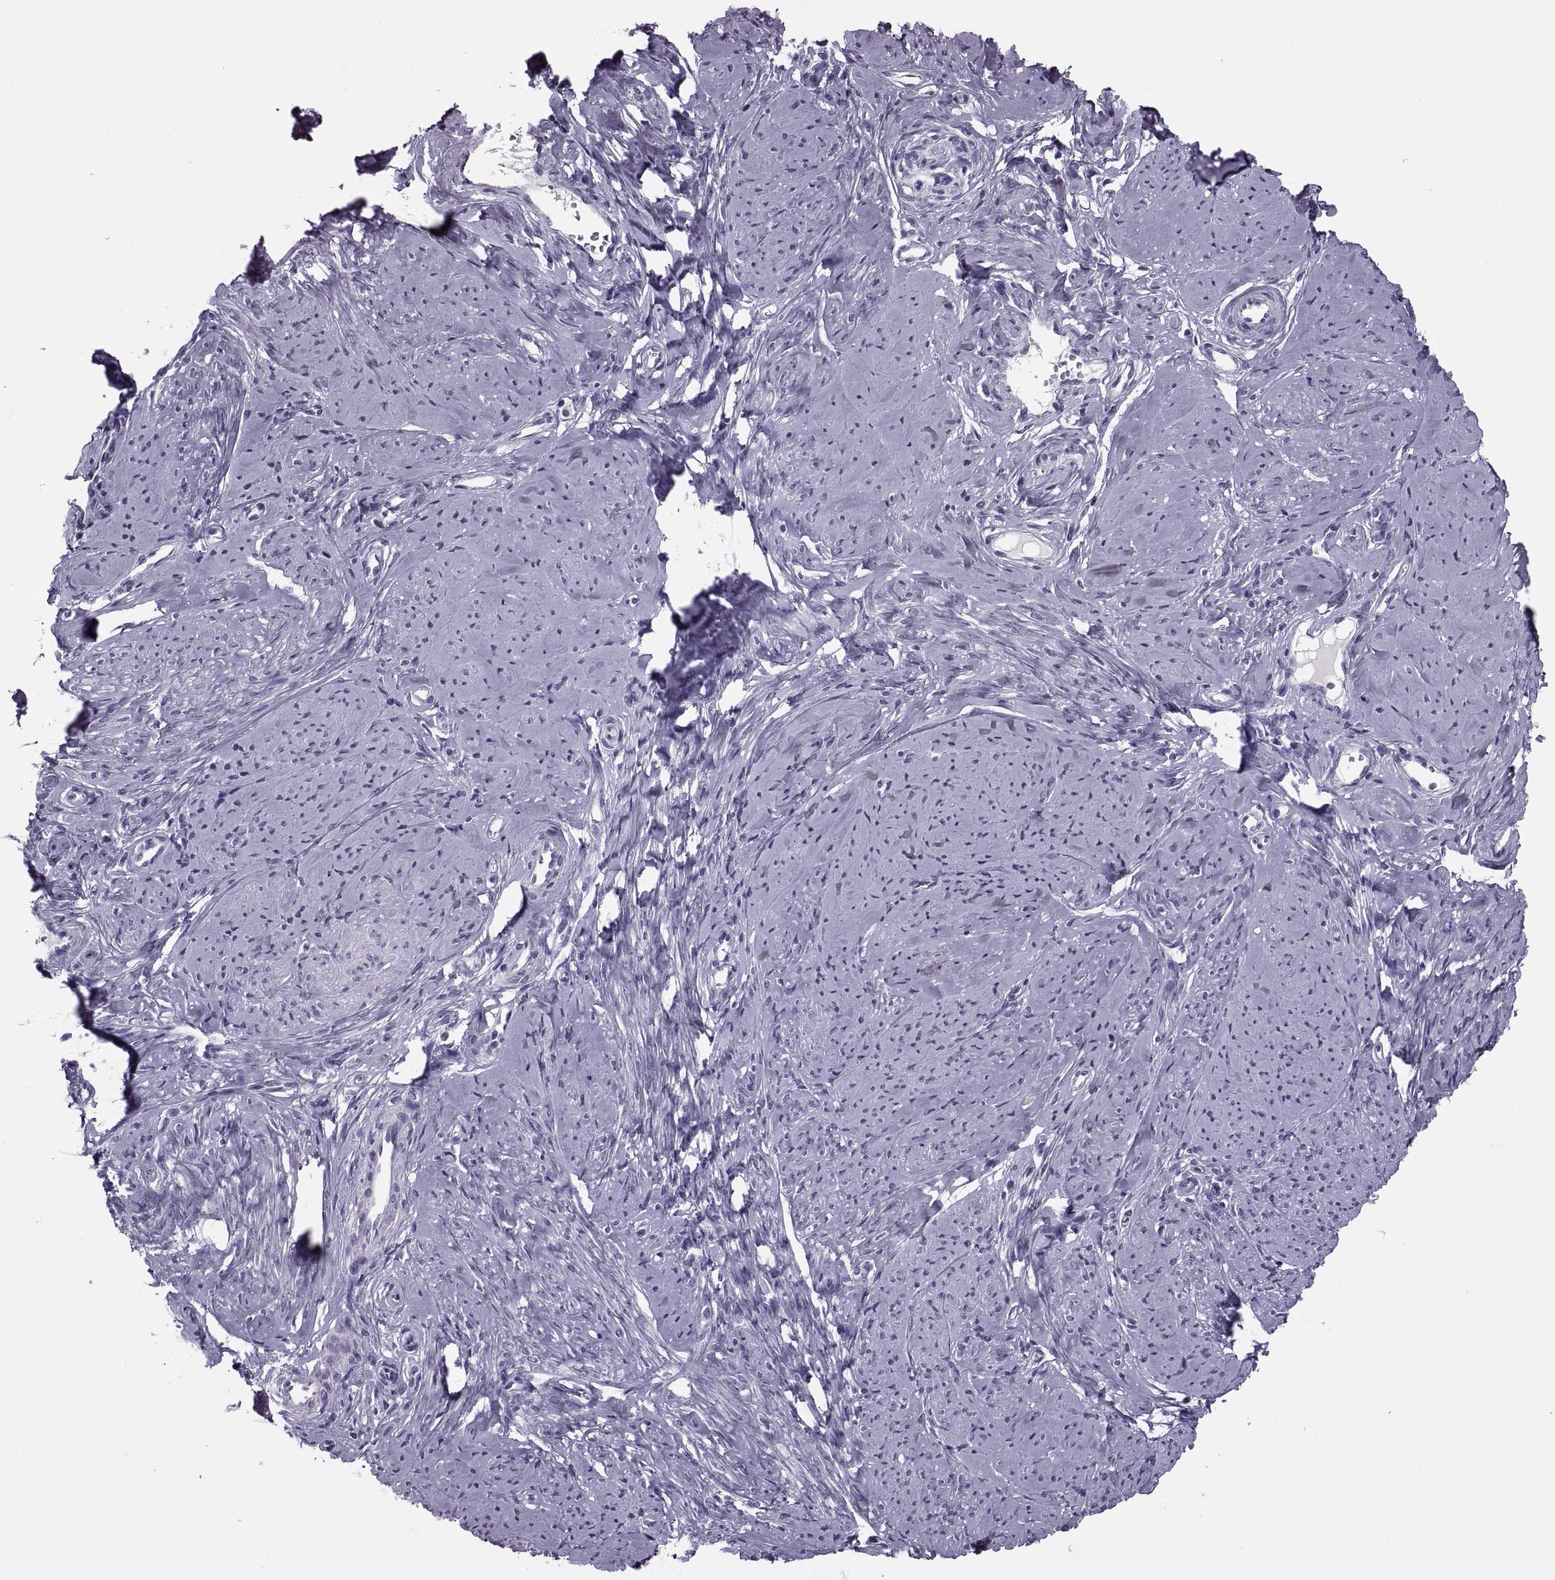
{"staining": {"intensity": "negative", "quantity": "none", "location": "none"}, "tissue": "smooth muscle", "cell_type": "Smooth muscle cells", "image_type": "normal", "snomed": [{"axis": "morphology", "description": "Normal tissue, NOS"}, {"axis": "topography", "description": "Smooth muscle"}], "caption": "IHC photomicrograph of benign smooth muscle: smooth muscle stained with DAB (3,3'-diaminobenzidine) shows no significant protein positivity in smooth muscle cells.", "gene": "SYNGR4", "patient": {"sex": "female", "age": 48}}